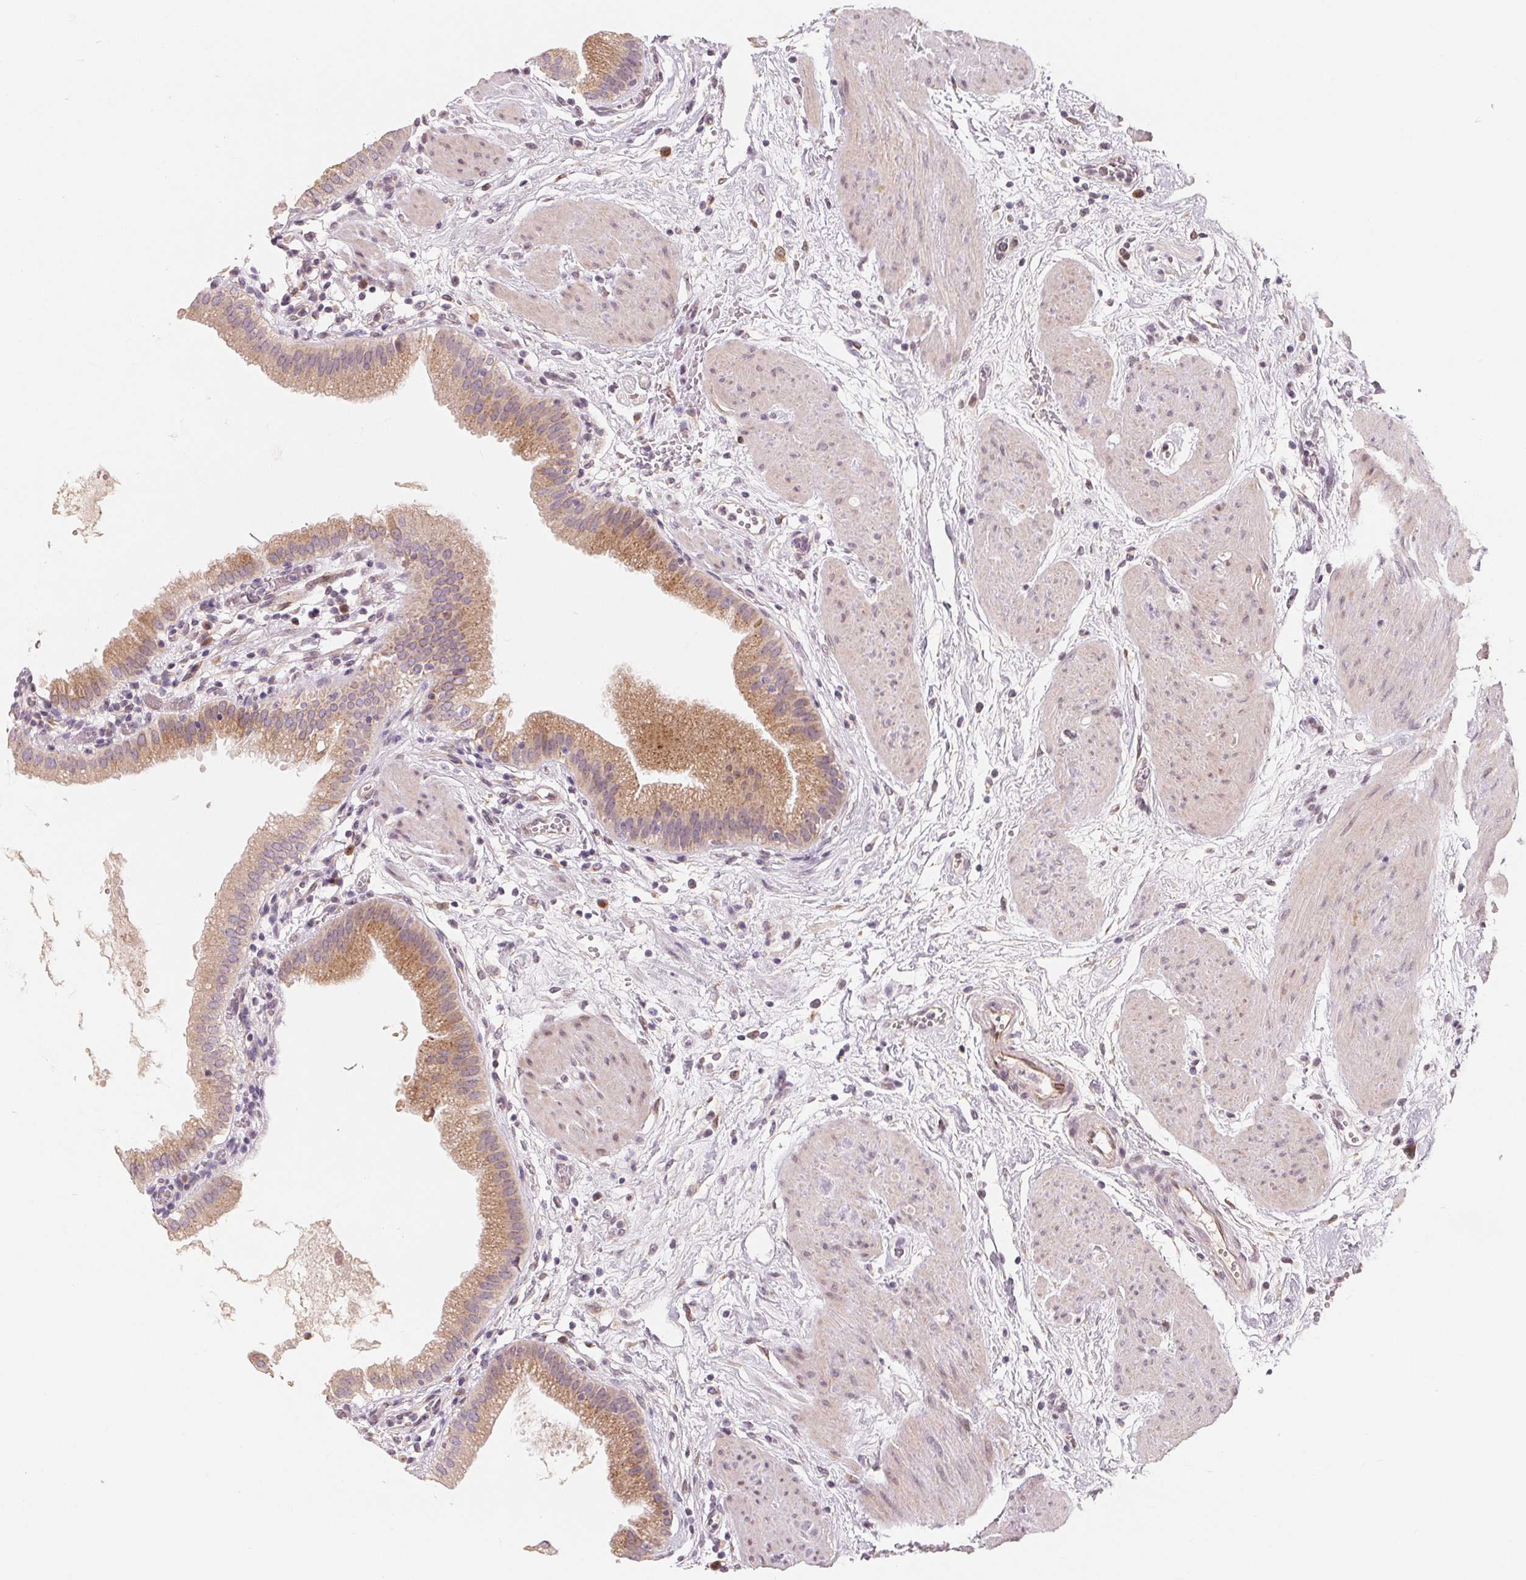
{"staining": {"intensity": "weak", "quantity": ">75%", "location": "cytoplasmic/membranous"}, "tissue": "gallbladder", "cell_type": "Glandular cells", "image_type": "normal", "snomed": [{"axis": "morphology", "description": "Normal tissue, NOS"}, {"axis": "topography", "description": "Gallbladder"}], "caption": "Glandular cells demonstrate low levels of weak cytoplasmic/membranous staining in approximately >75% of cells in normal human gallbladder.", "gene": "TMSB15B", "patient": {"sex": "female", "age": 65}}